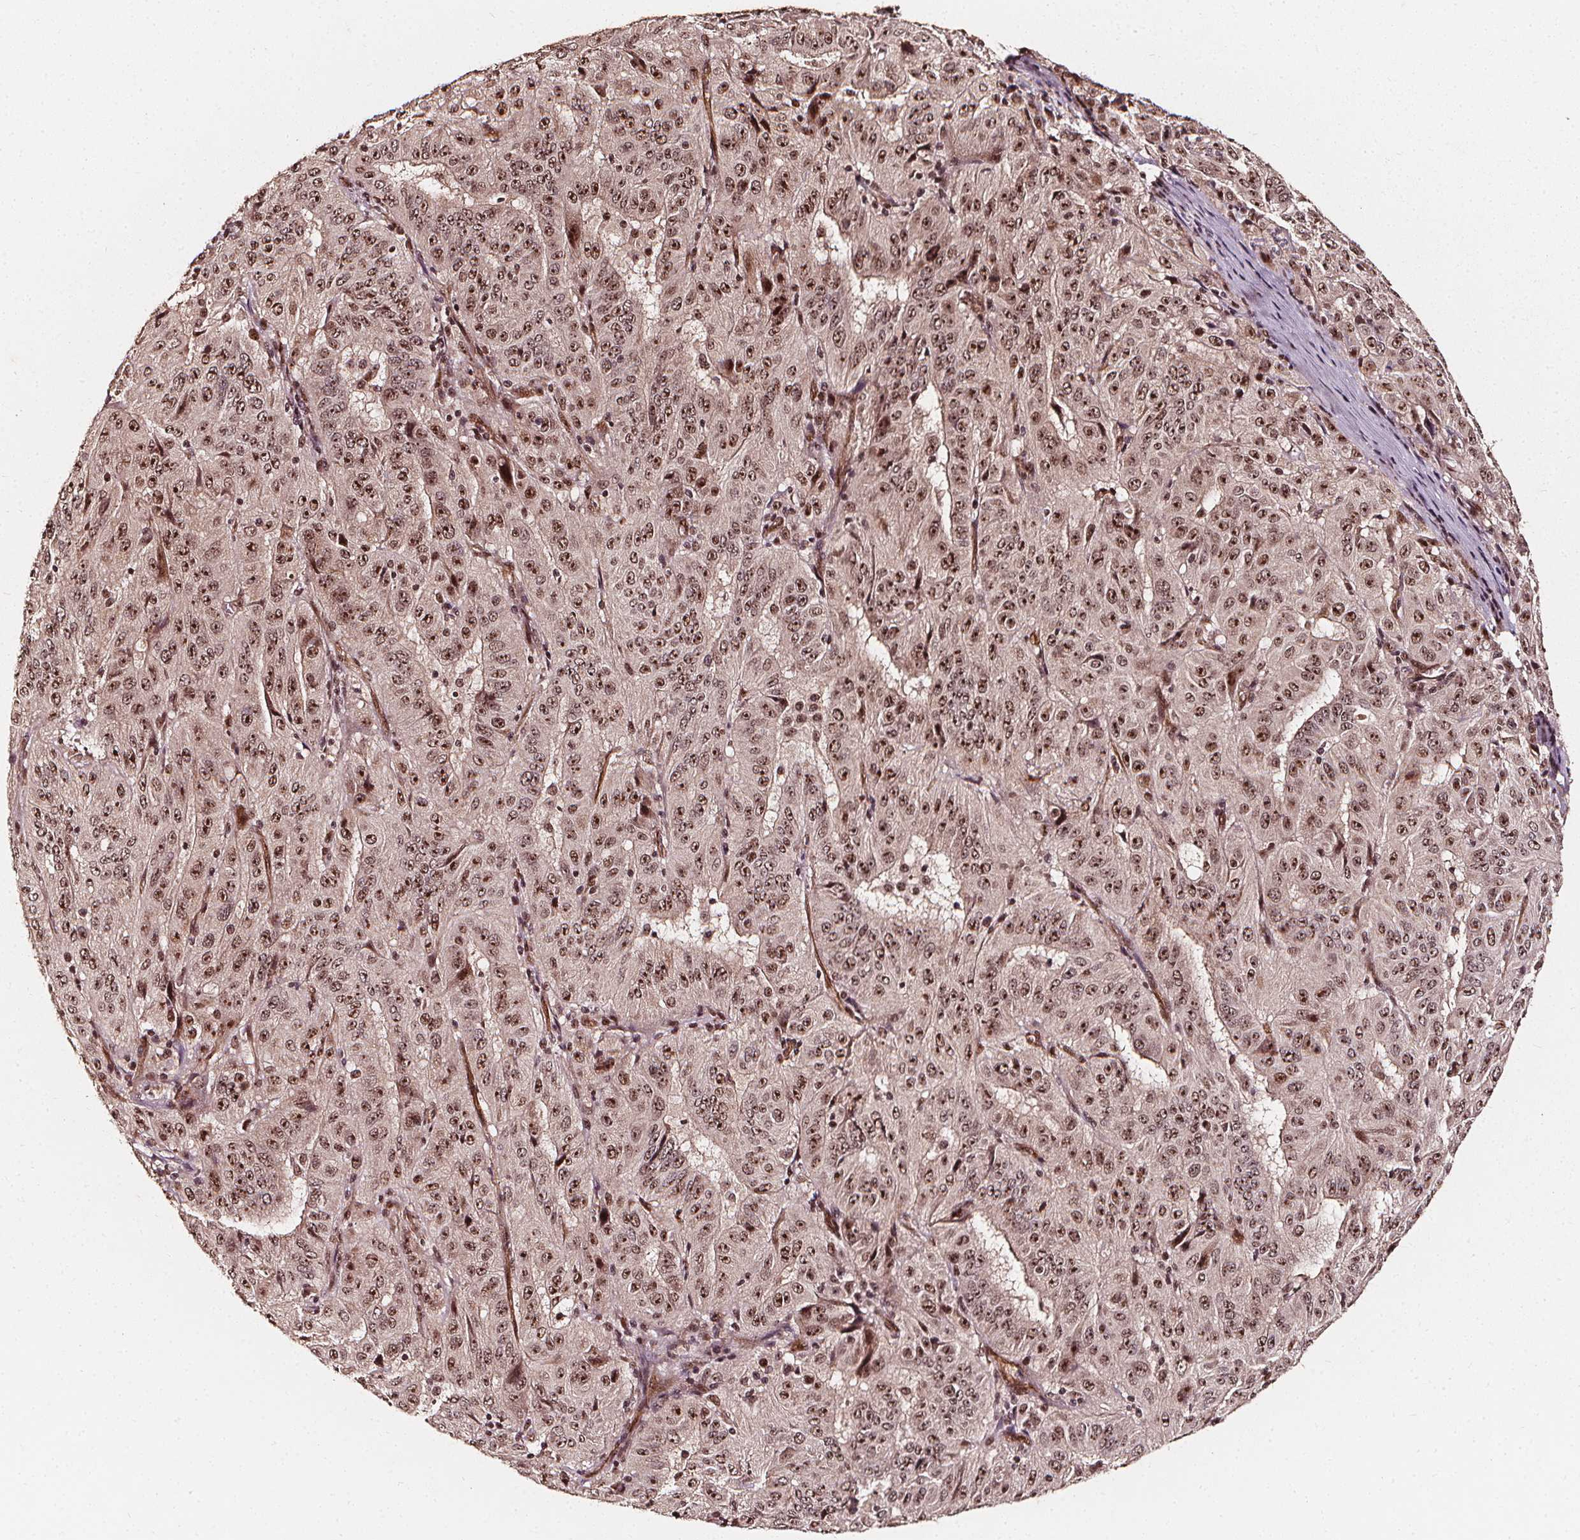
{"staining": {"intensity": "moderate", "quantity": ">75%", "location": "nuclear"}, "tissue": "pancreatic cancer", "cell_type": "Tumor cells", "image_type": "cancer", "snomed": [{"axis": "morphology", "description": "Adenocarcinoma, NOS"}, {"axis": "topography", "description": "Pancreas"}], "caption": "The immunohistochemical stain shows moderate nuclear expression in tumor cells of adenocarcinoma (pancreatic) tissue. (brown staining indicates protein expression, while blue staining denotes nuclei).", "gene": "EXOSC9", "patient": {"sex": "male", "age": 63}}